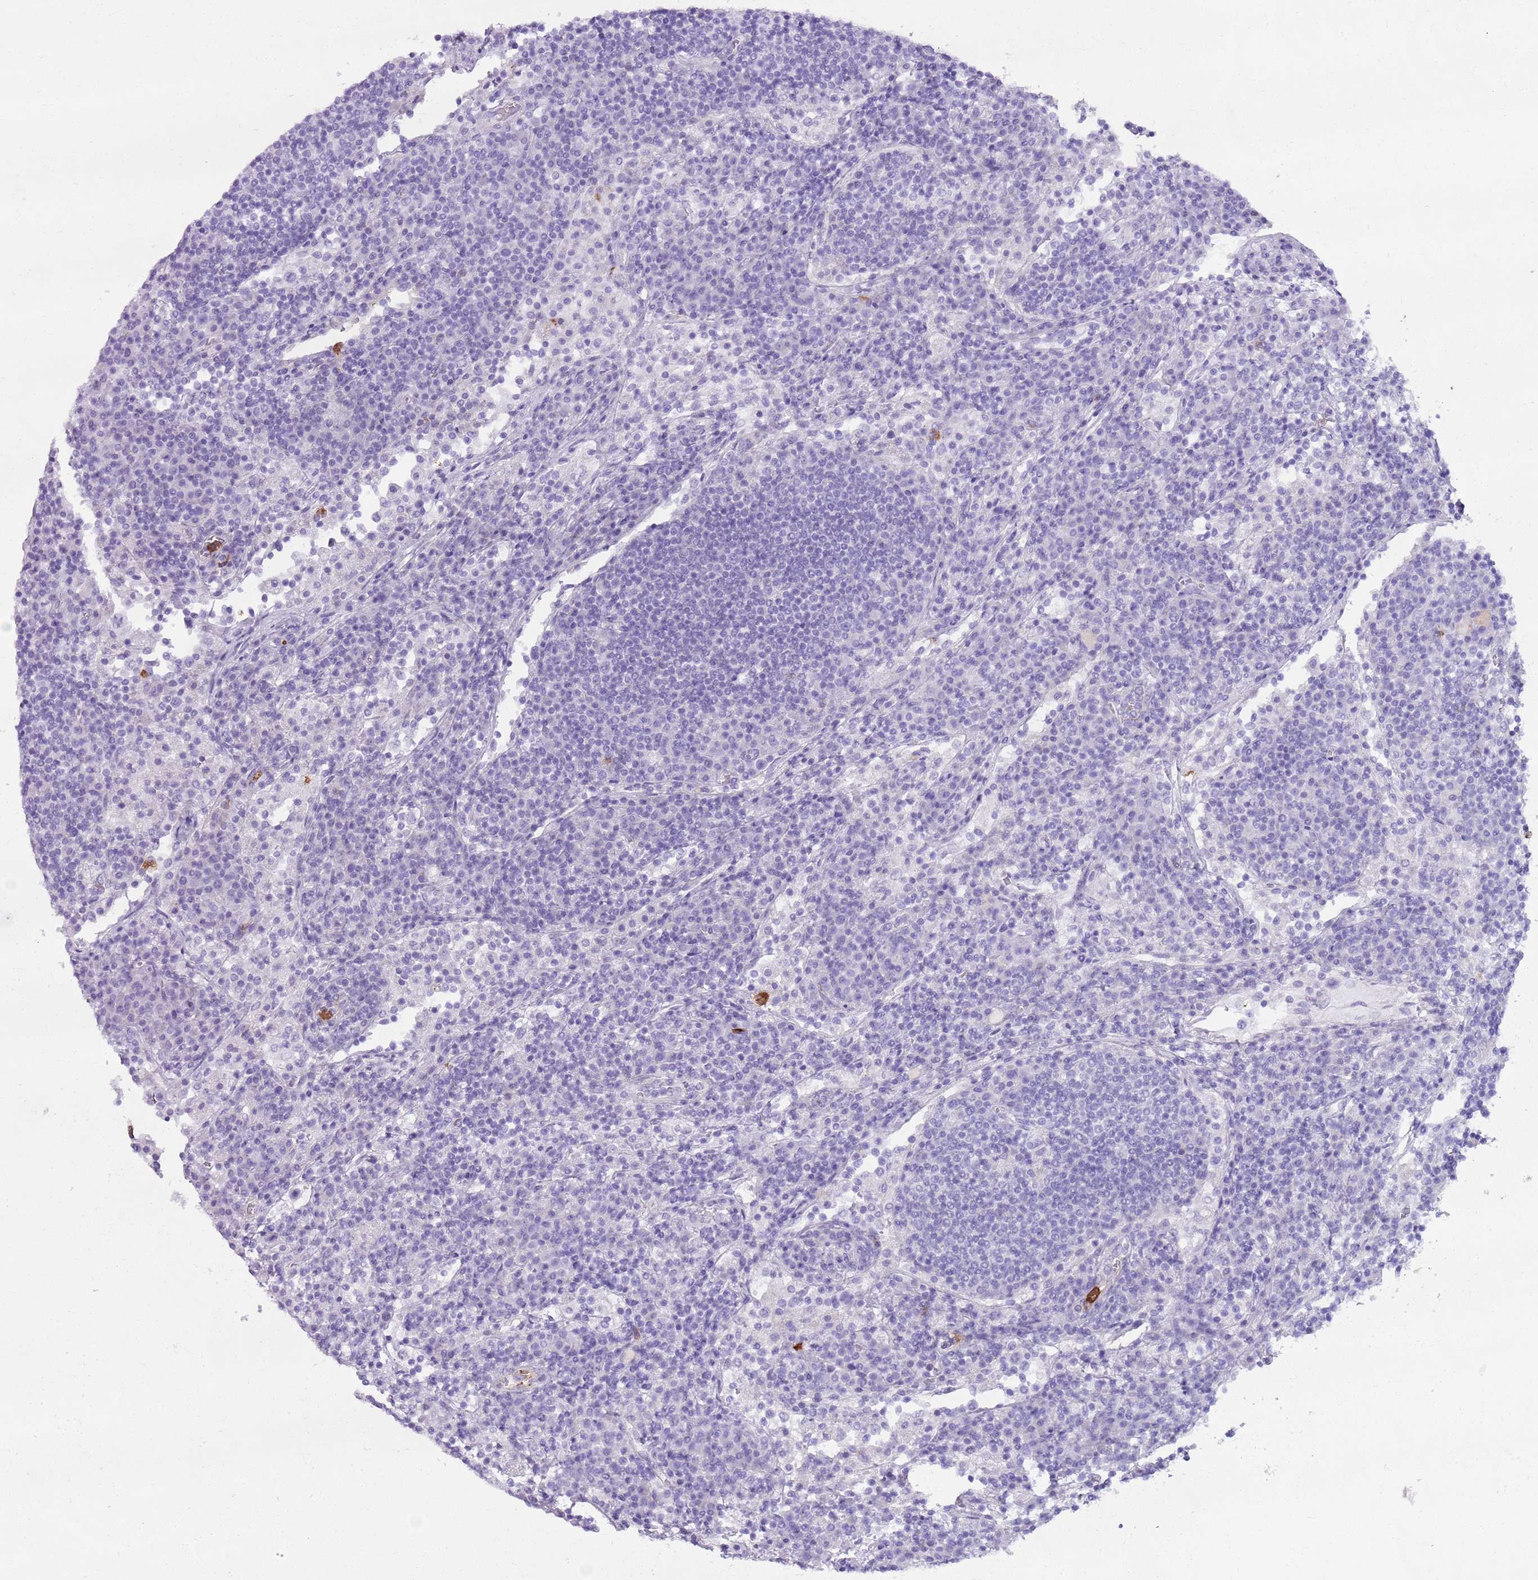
{"staining": {"intensity": "negative", "quantity": "none", "location": "none"}, "tissue": "lymph node", "cell_type": "Germinal center cells", "image_type": "normal", "snomed": [{"axis": "morphology", "description": "Normal tissue, NOS"}, {"axis": "topography", "description": "Lymph node"}], "caption": "This is a micrograph of IHC staining of unremarkable lymph node, which shows no staining in germinal center cells.", "gene": "CD177", "patient": {"sex": "female", "age": 53}}